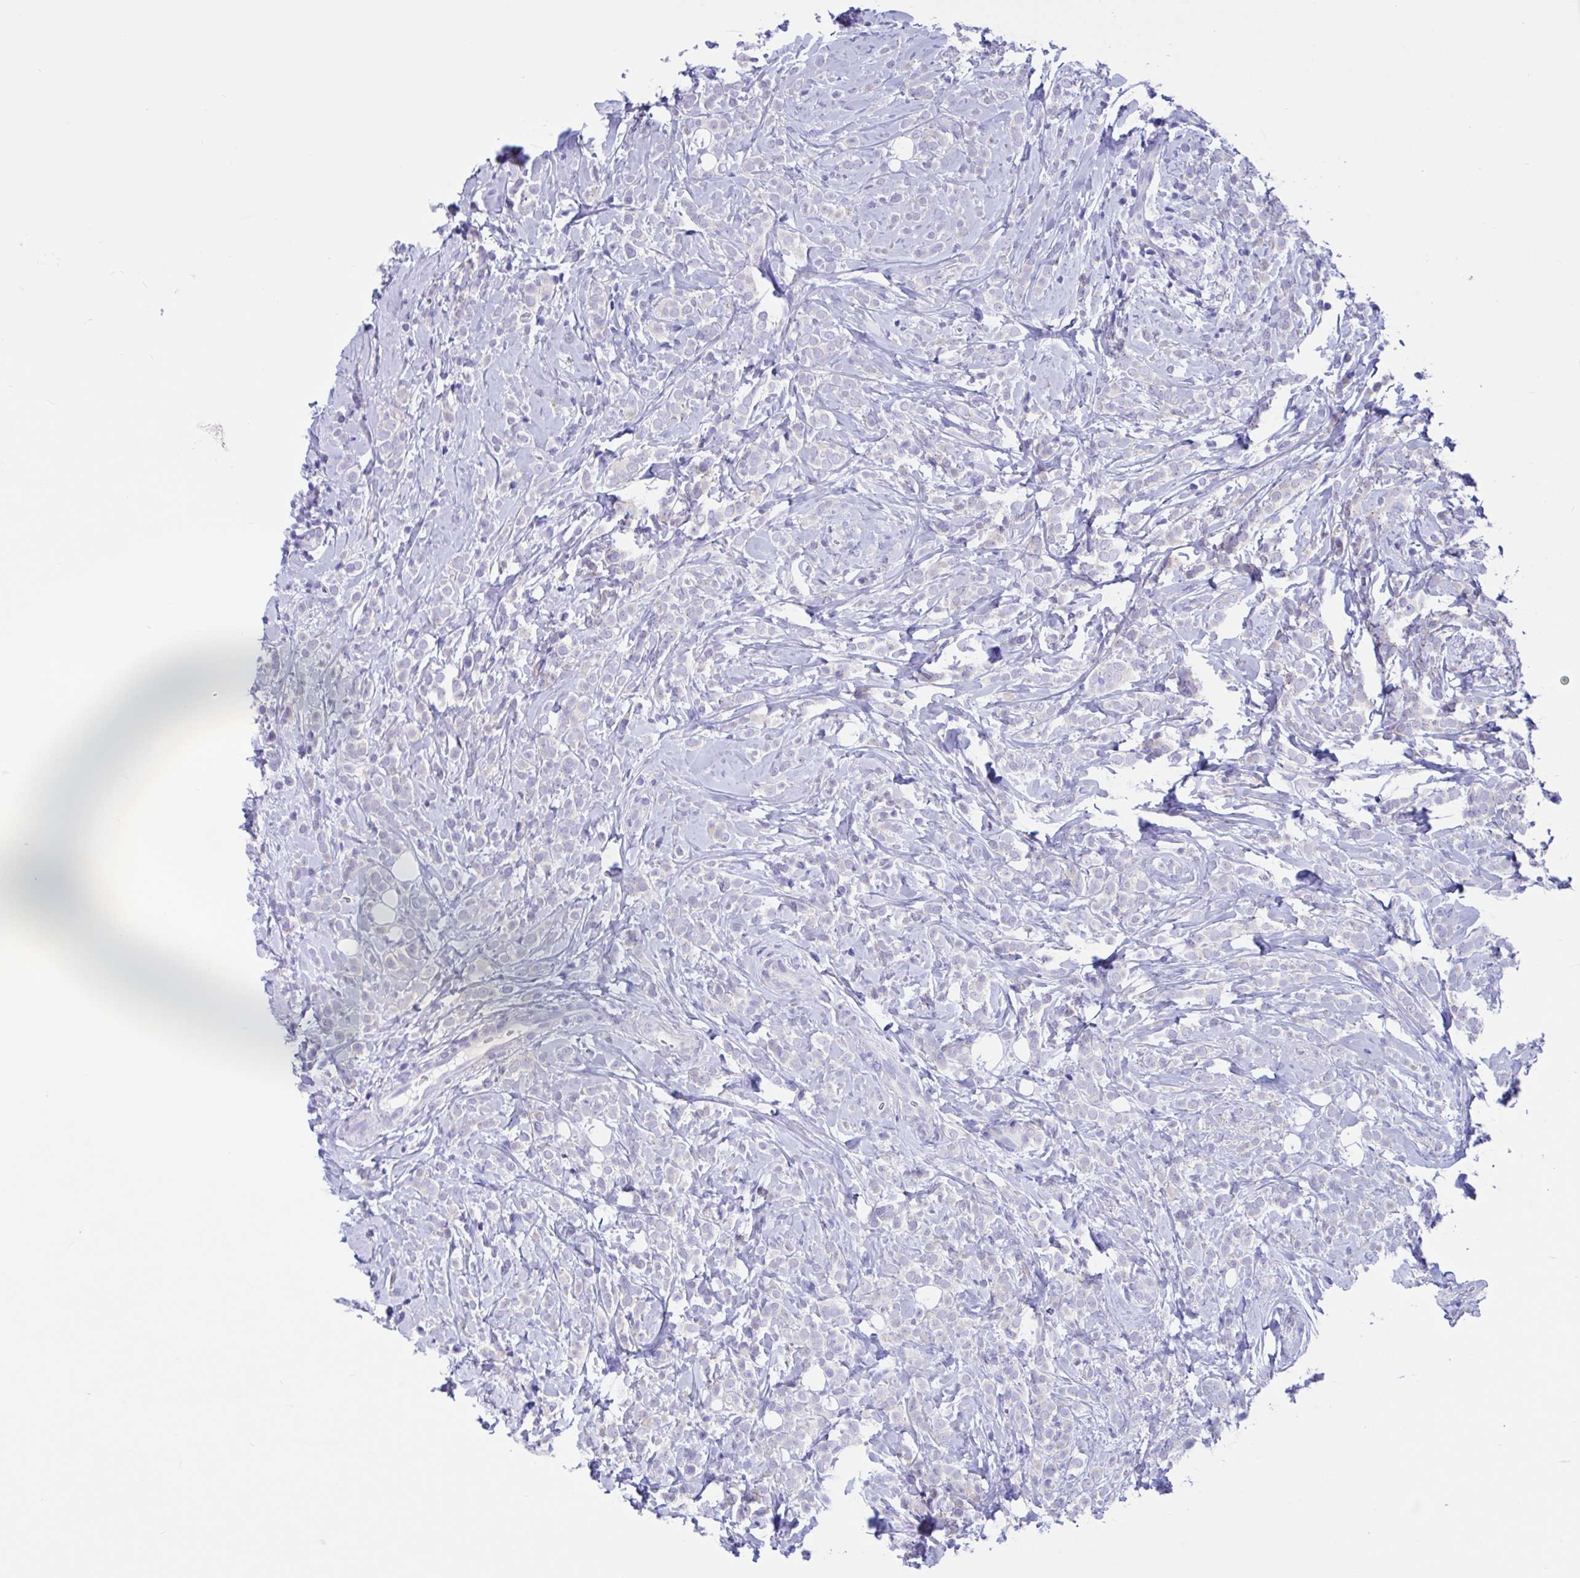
{"staining": {"intensity": "negative", "quantity": "none", "location": "none"}, "tissue": "breast cancer", "cell_type": "Tumor cells", "image_type": "cancer", "snomed": [{"axis": "morphology", "description": "Lobular carcinoma"}, {"axis": "topography", "description": "Breast"}], "caption": "DAB immunohistochemical staining of breast cancer exhibits no significant expression in tumor cells.", "gene": "RNASE3", "patient": {"sex": "female", "age": 49}}